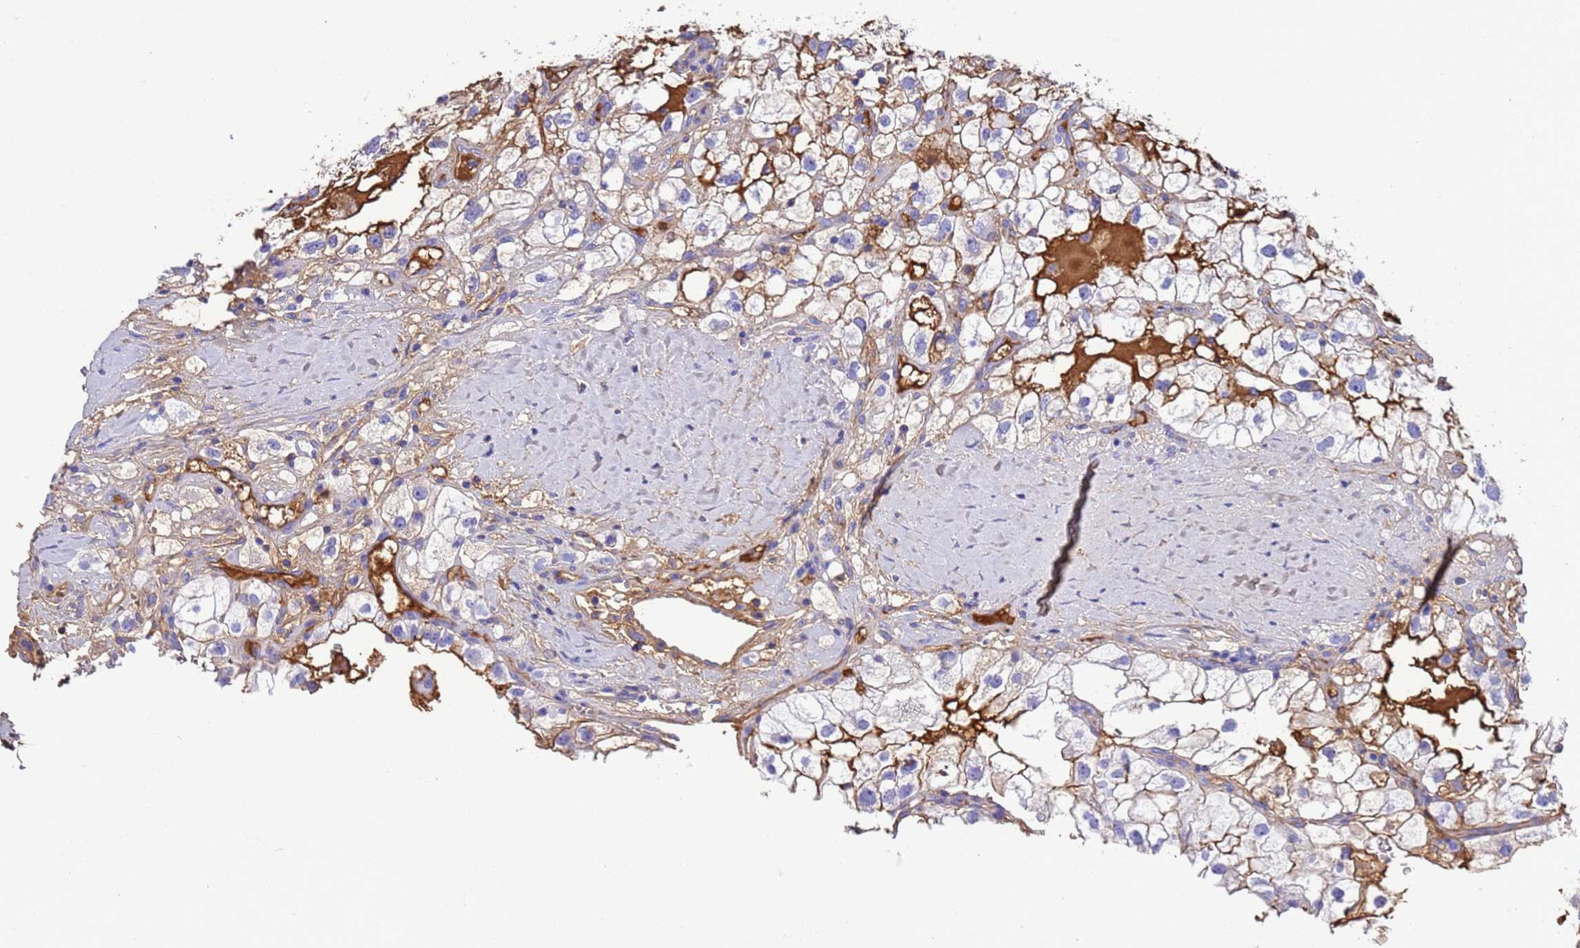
{"staining": {"intensity": "moderate", "quantity": "<25%", "location": "cytoplasmic/membranous"}, "tissue": "renal cancer", "cell_type": "Tumor cells", "image_type": "cancer", "snomed": [{"axis": "morphology", "description": "Adenocarcinoma, NOS"}, {"axis": "topography", "description": "Kidney"}], "caption": "Tumor cells reveal moderate cytoplasmic/membranous expression in about <25% of cells in renal cancer (adenocarcinoma).", "gene": "H1-7", "patient": {"sex": "male", "age": 59}}